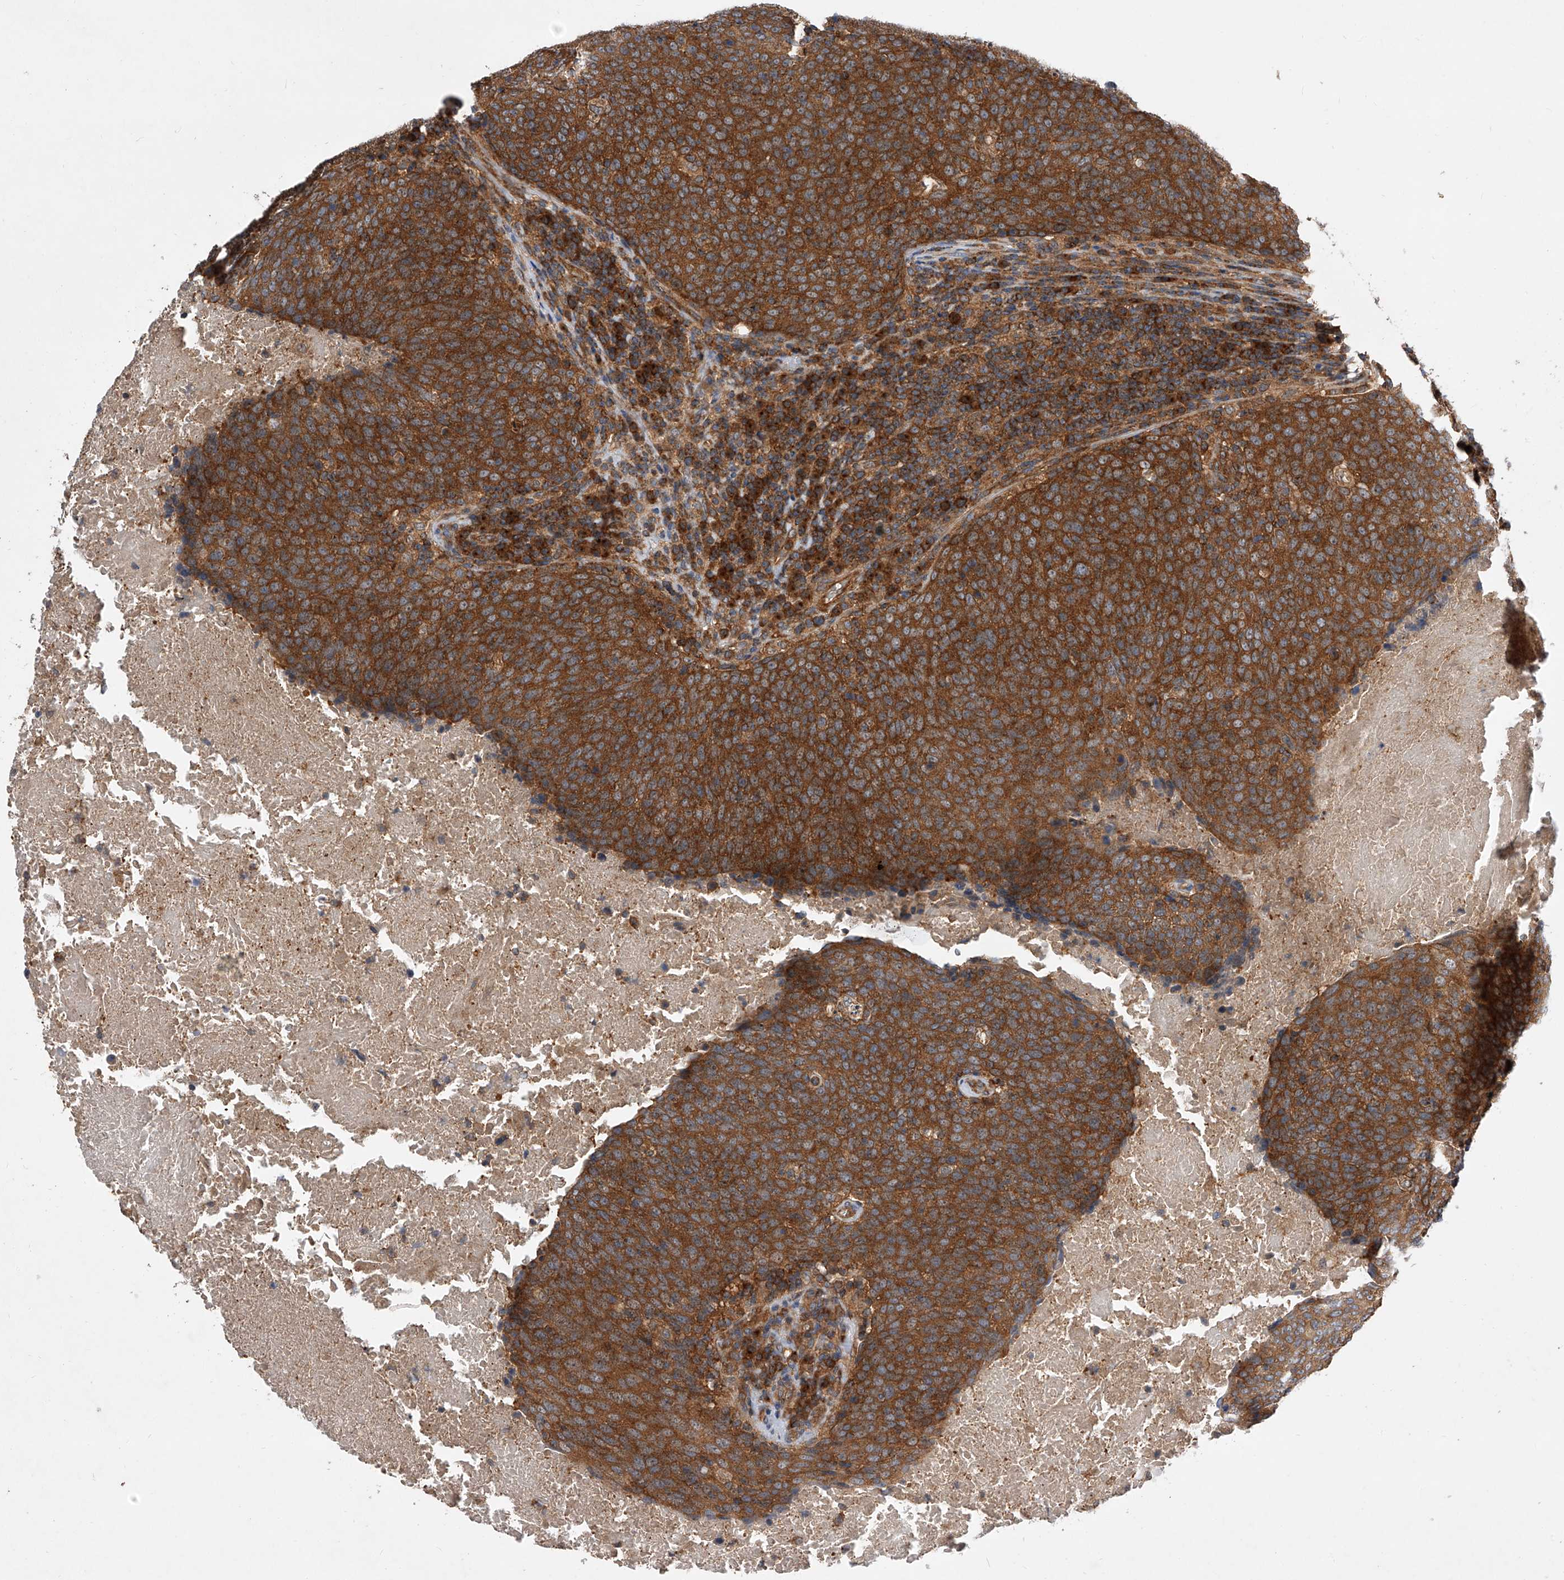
{"staining": {"intensity": "strong", "quantity": ">75%", "location": "cytoplasmic/membranous"}, "tissue": "head and neck cancer", "cell_type": "Tumor cells", "image_type": "cancer", "snomed": [{"axis": "morphology", "description": "Squamous cell carcinoma, NOS"}, {"axis": "morphology", "description": "Squamous cell carcinoma, metastatic, NOS"}, {"axis": "topography", "description": "Lymph node"}, {"axis": "topography", "description": "Head-Neck"}], "caption": "Tumor cells show high levels of strong cytoplasmic/membranous staining in about >75% of cells in human metastatic squamous cell carcinoma (head and neck). (Brightfield microscopy of DAB IHC at high magnification).", "gene": "CFAP410", "patient": {"sex": "male", "age": 62}}